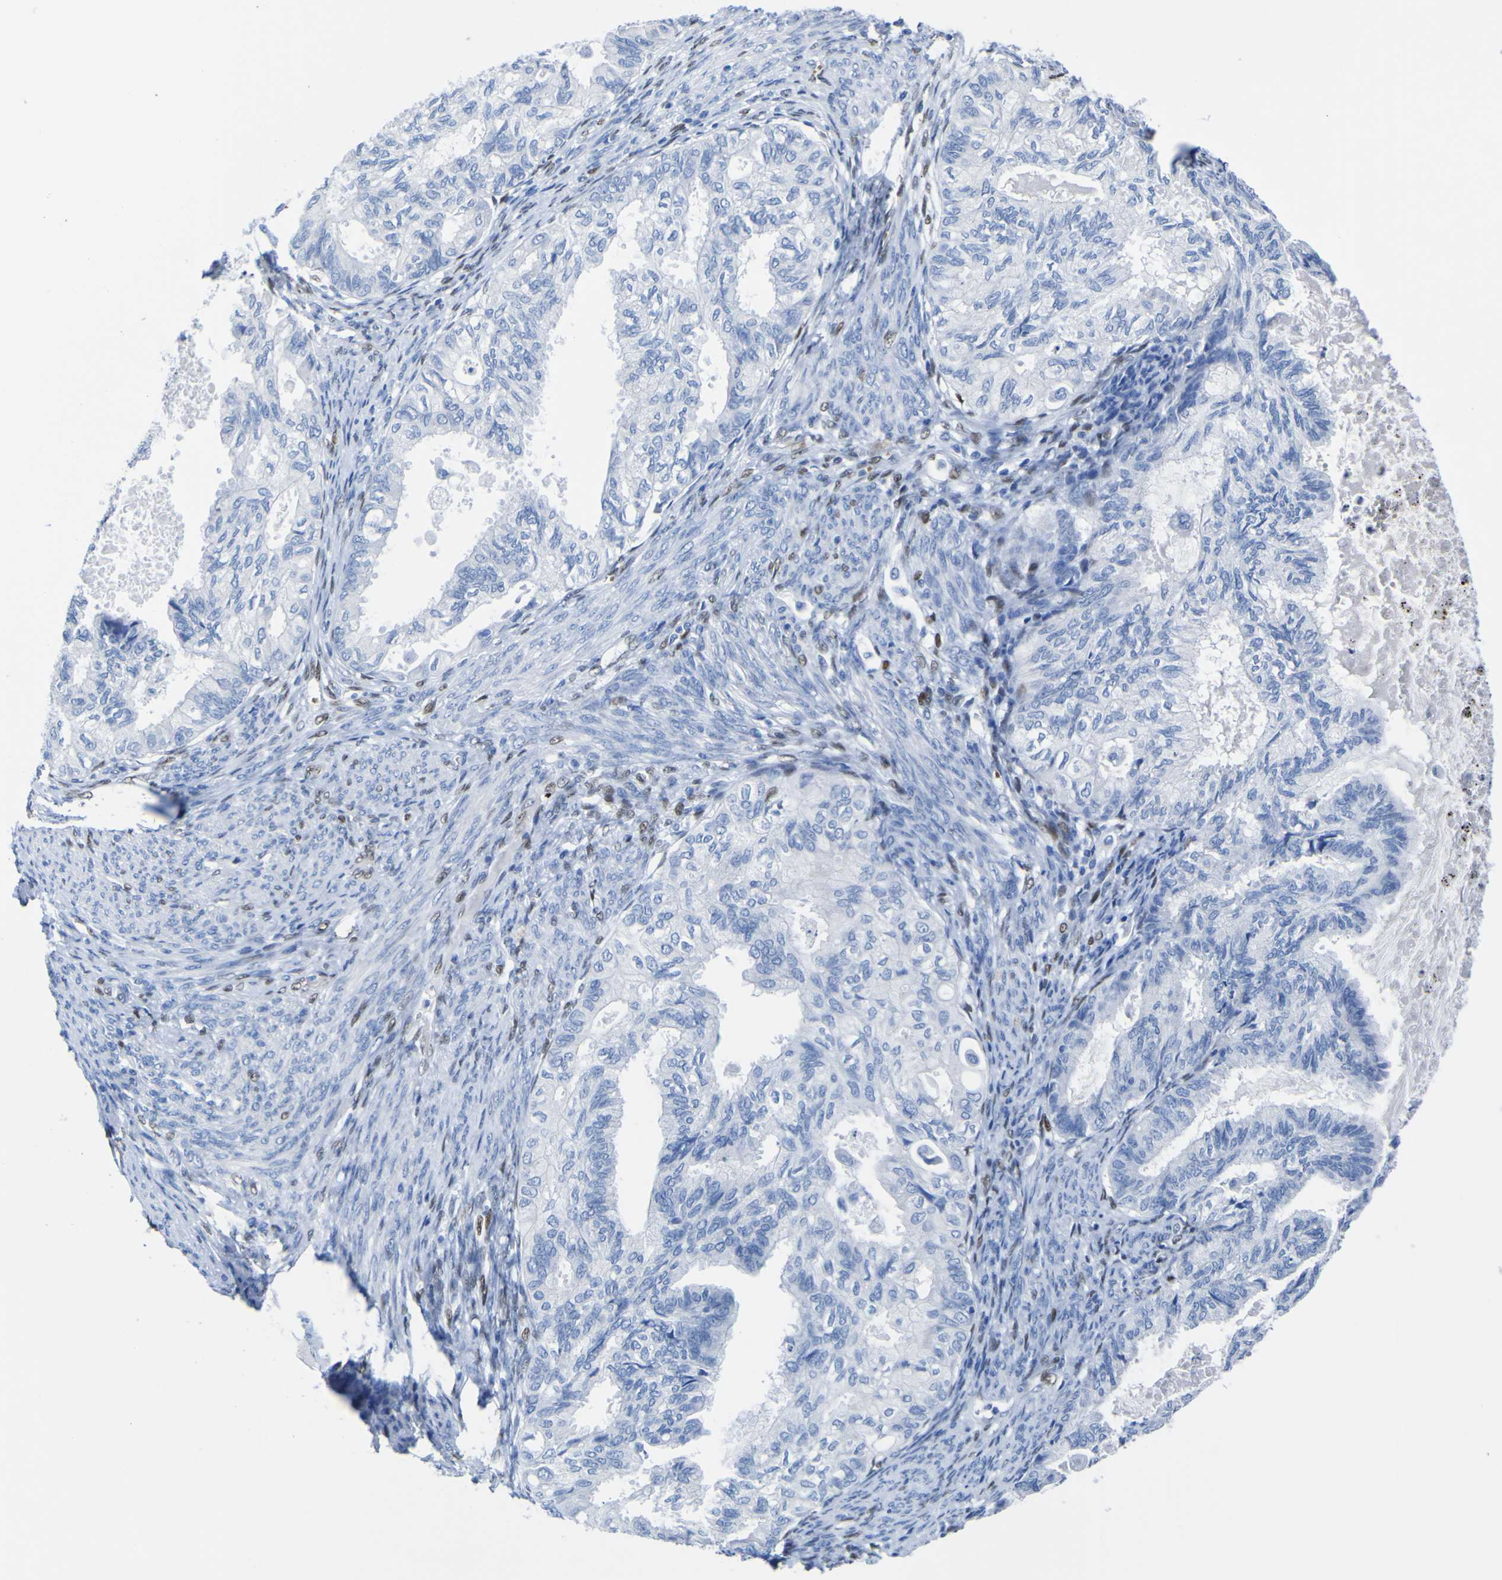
{"staining": {"intensity": "negative", "quantity": "none", "location": "none"}, "tissue": "cervical cancer", "cell_type": "Tumor cells", "image_type": "cancer", "snomed": [{"axis": "morphology", "description": "Normal tissue, NOS"}, {"axis": "morphology", "description": "Adenocarcinoma, NOS"}, {"axis": "topography", "description": "Cervix"}, {"axis": "topography", "description": "Endometrium"}], "caption": "Immunohistochemical staining of cervical adenocarcinoma demonstrates no significant positivity in tumor cells.", "gene": "DACH1", "patient": {"sex": "female", "age": 86}}